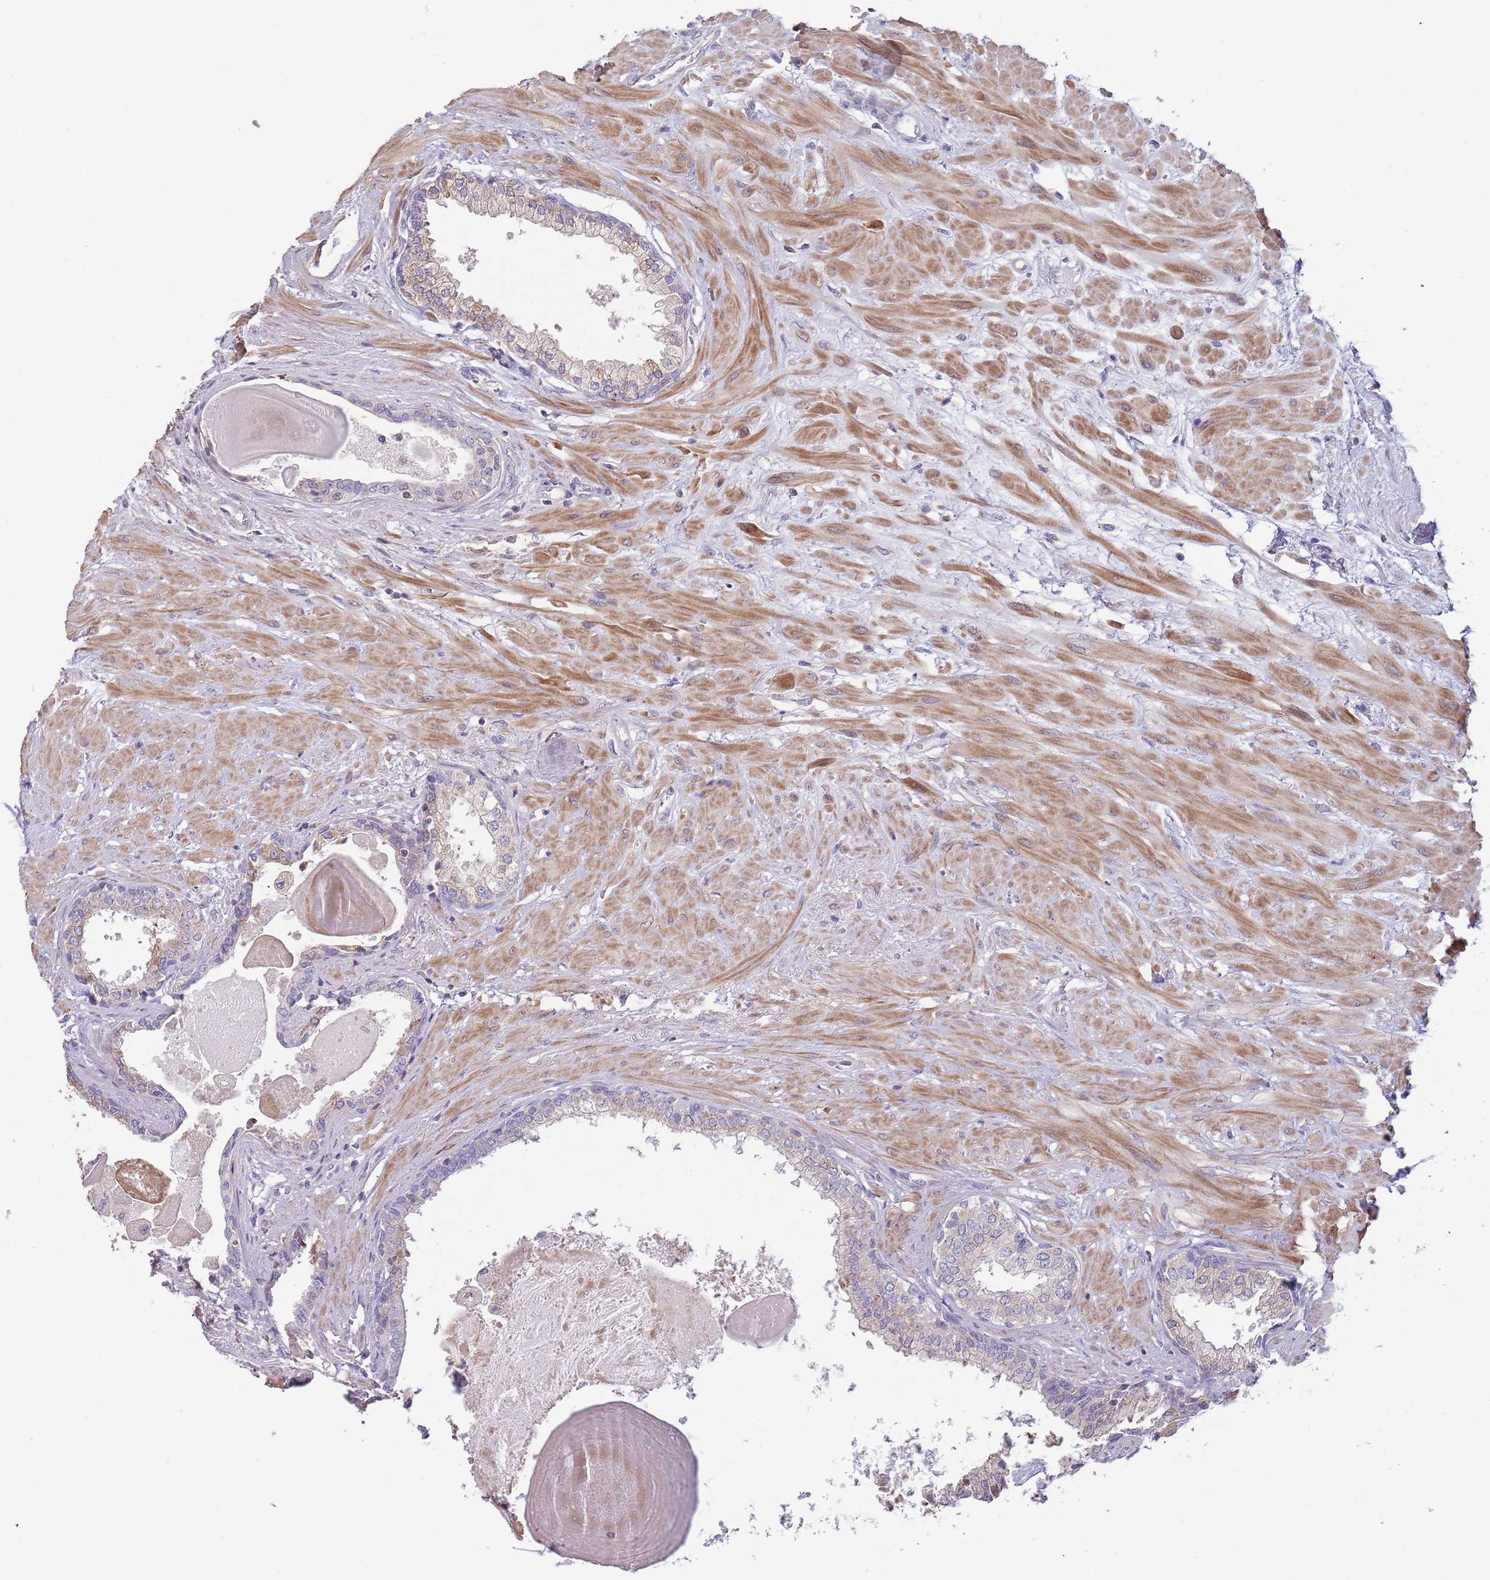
{"staining": {"intensity": "weak", "quantity": "<25%", "location": "cytoplasmic/membranous"}, "tissue": "prostate", "cell_type": "Glandular cells", "image_type": "normal", "snomed": [{"axis": "morphology", "description": "Normal tissue, NOS"}, {"axis": "topography", "description": "Prostate"}], "caption": "Glandular cells are negative for protein expression in normal human prostate.", "gene": "SUSD1", "patient": {"sex": "male", "age": 57}}